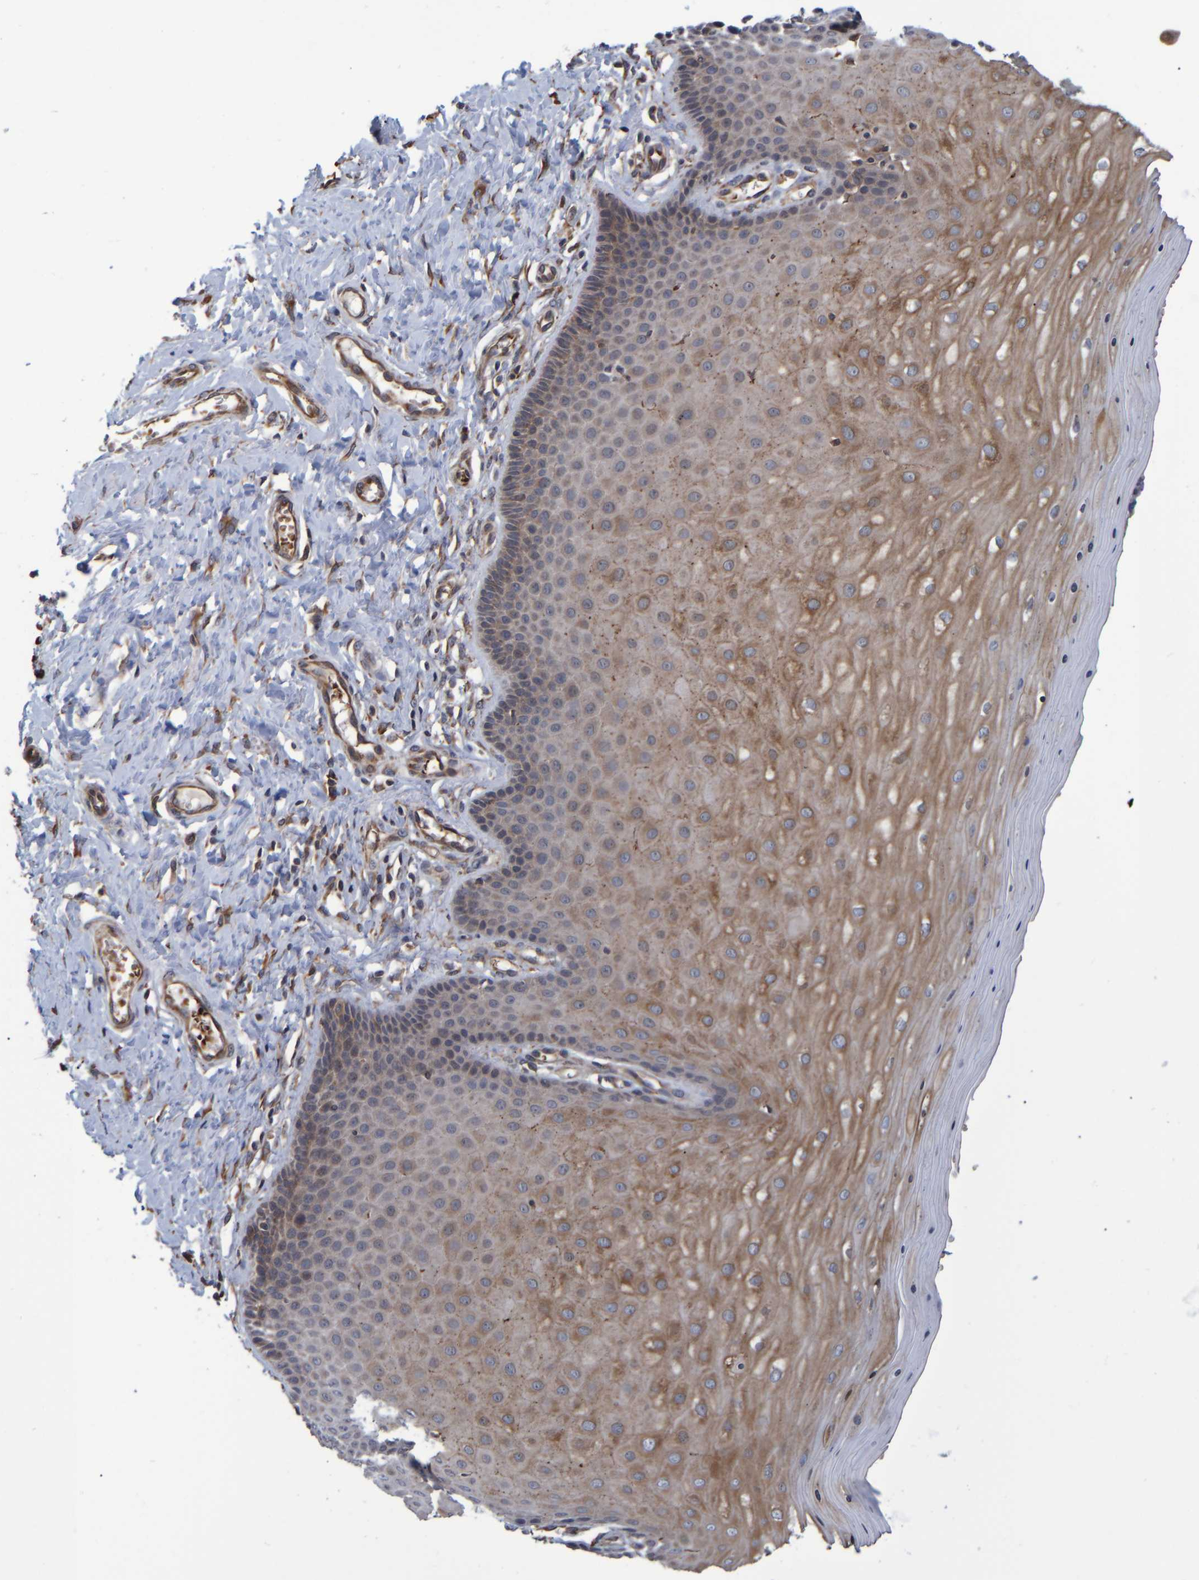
{"staining": {"intensity": "moderate", "quantity": ">75%", "location": "cytoplasmic/membranous"}, "tissue": "cervix", "cell_type": "Glandular cells", "image_type": "normal", "snomed": [{"axis": "morphology", "description": "Normal tissue, NOS"}, {"axis": "topography", "description": "Cervix"}], "caption": "Cervix stained for a protein exhibits moderate cytoplasmic/membranous positivity in glandular cells. Nuclei are stained in blue.", "gene": "SPAG5", "patient": {"sex": "female", "age": 55}}